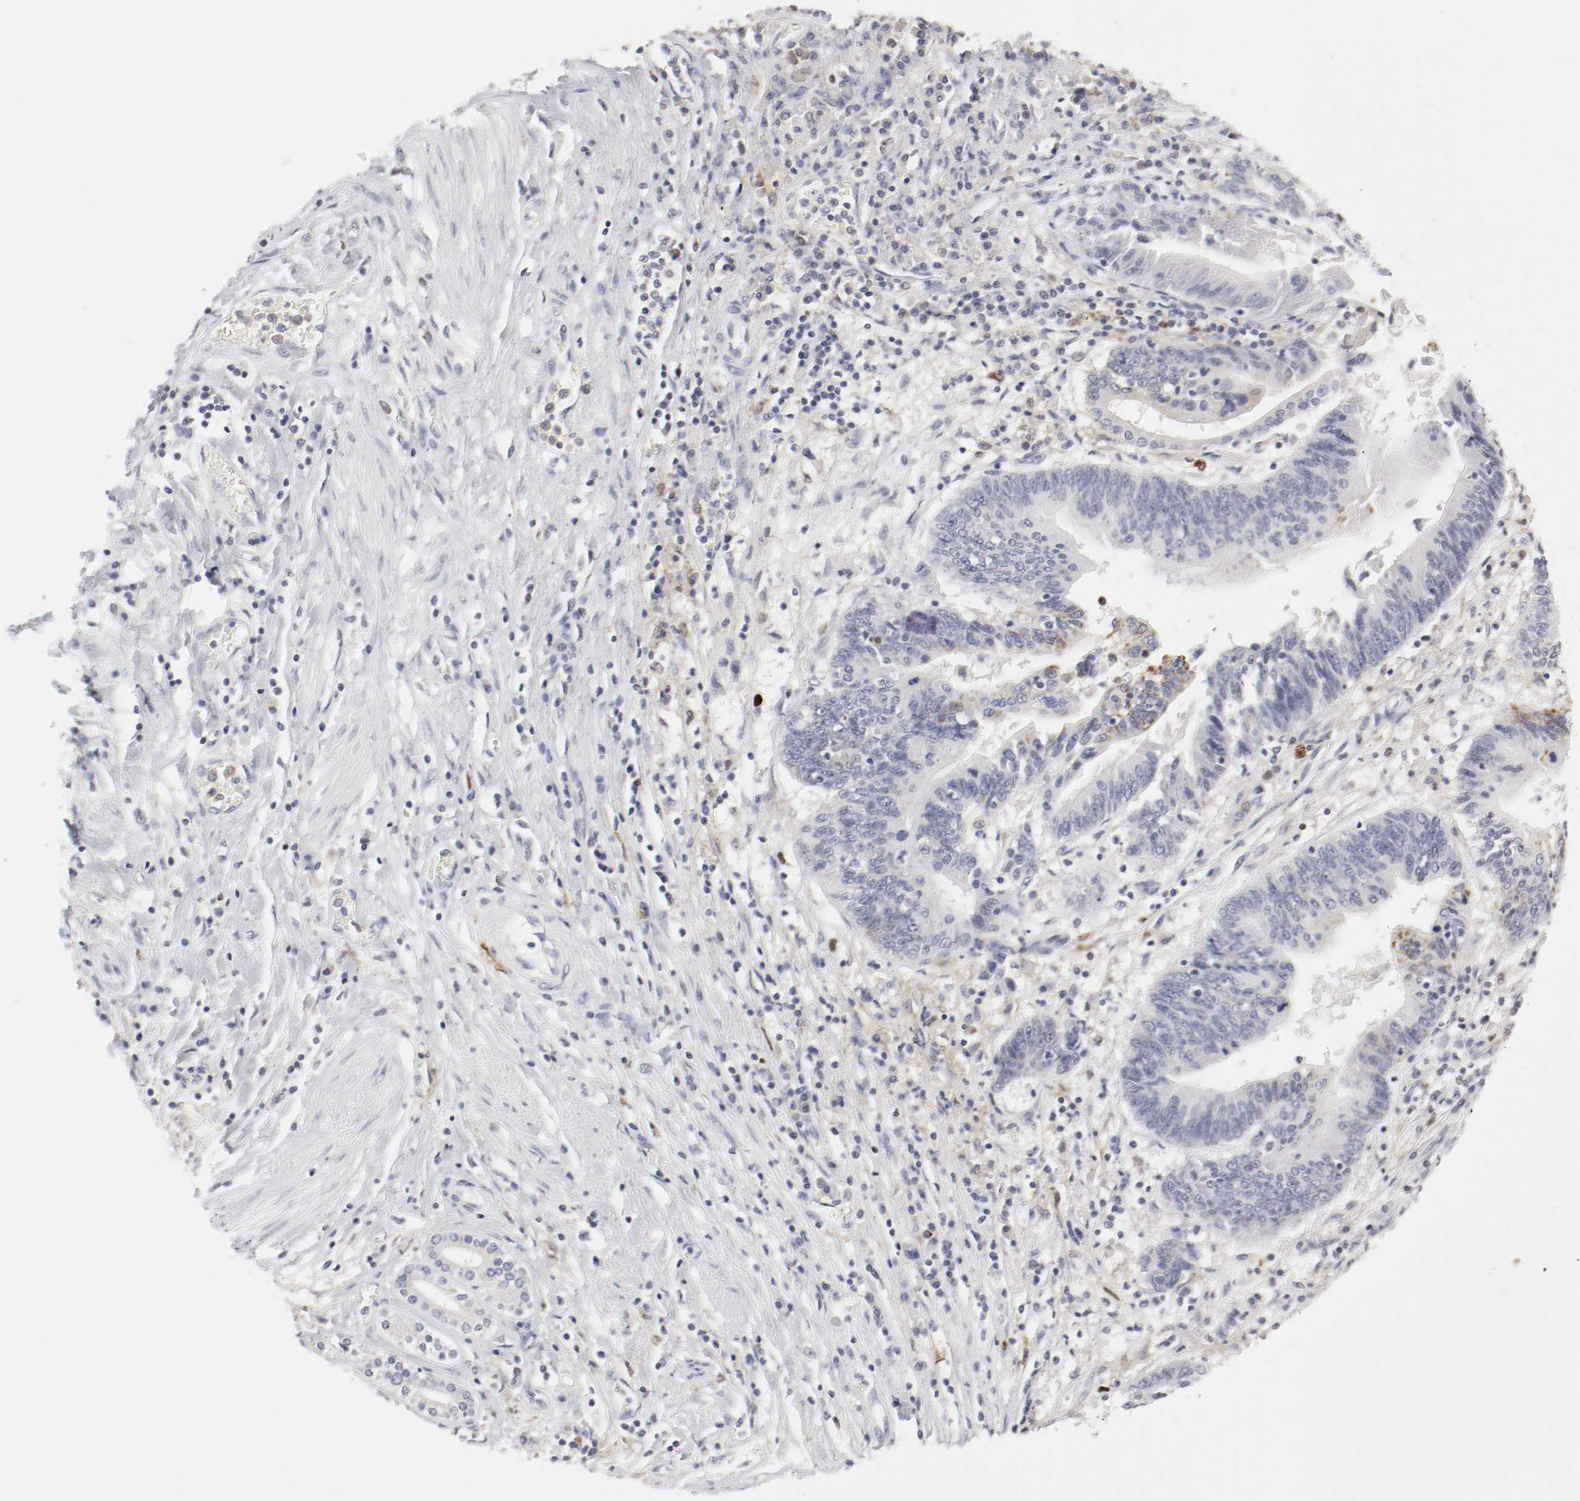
{"staining": {"intensity": "moderate", "quantity": "<25%", "location": "cytoplasmic/membranous"}, "tissue": "pancreatic cancer", "cell_type": "Tumor cells", "image_type": "cancer", "snomed": [{"axis": "morphology", "description": "Adenocarcinoma, NOS"}, {"axis": "topography", "description": "Pancreas"}], "caption": "Pancreatic adenocarcinoma stained with DAB immunohistochemistry (IHC) shows low levels of moderate cytoplasmic/membranous positivity in approximately <25% of tumor cells.", "gene": "ITGAX", "patient": {"sex": "female", "age": 48}}